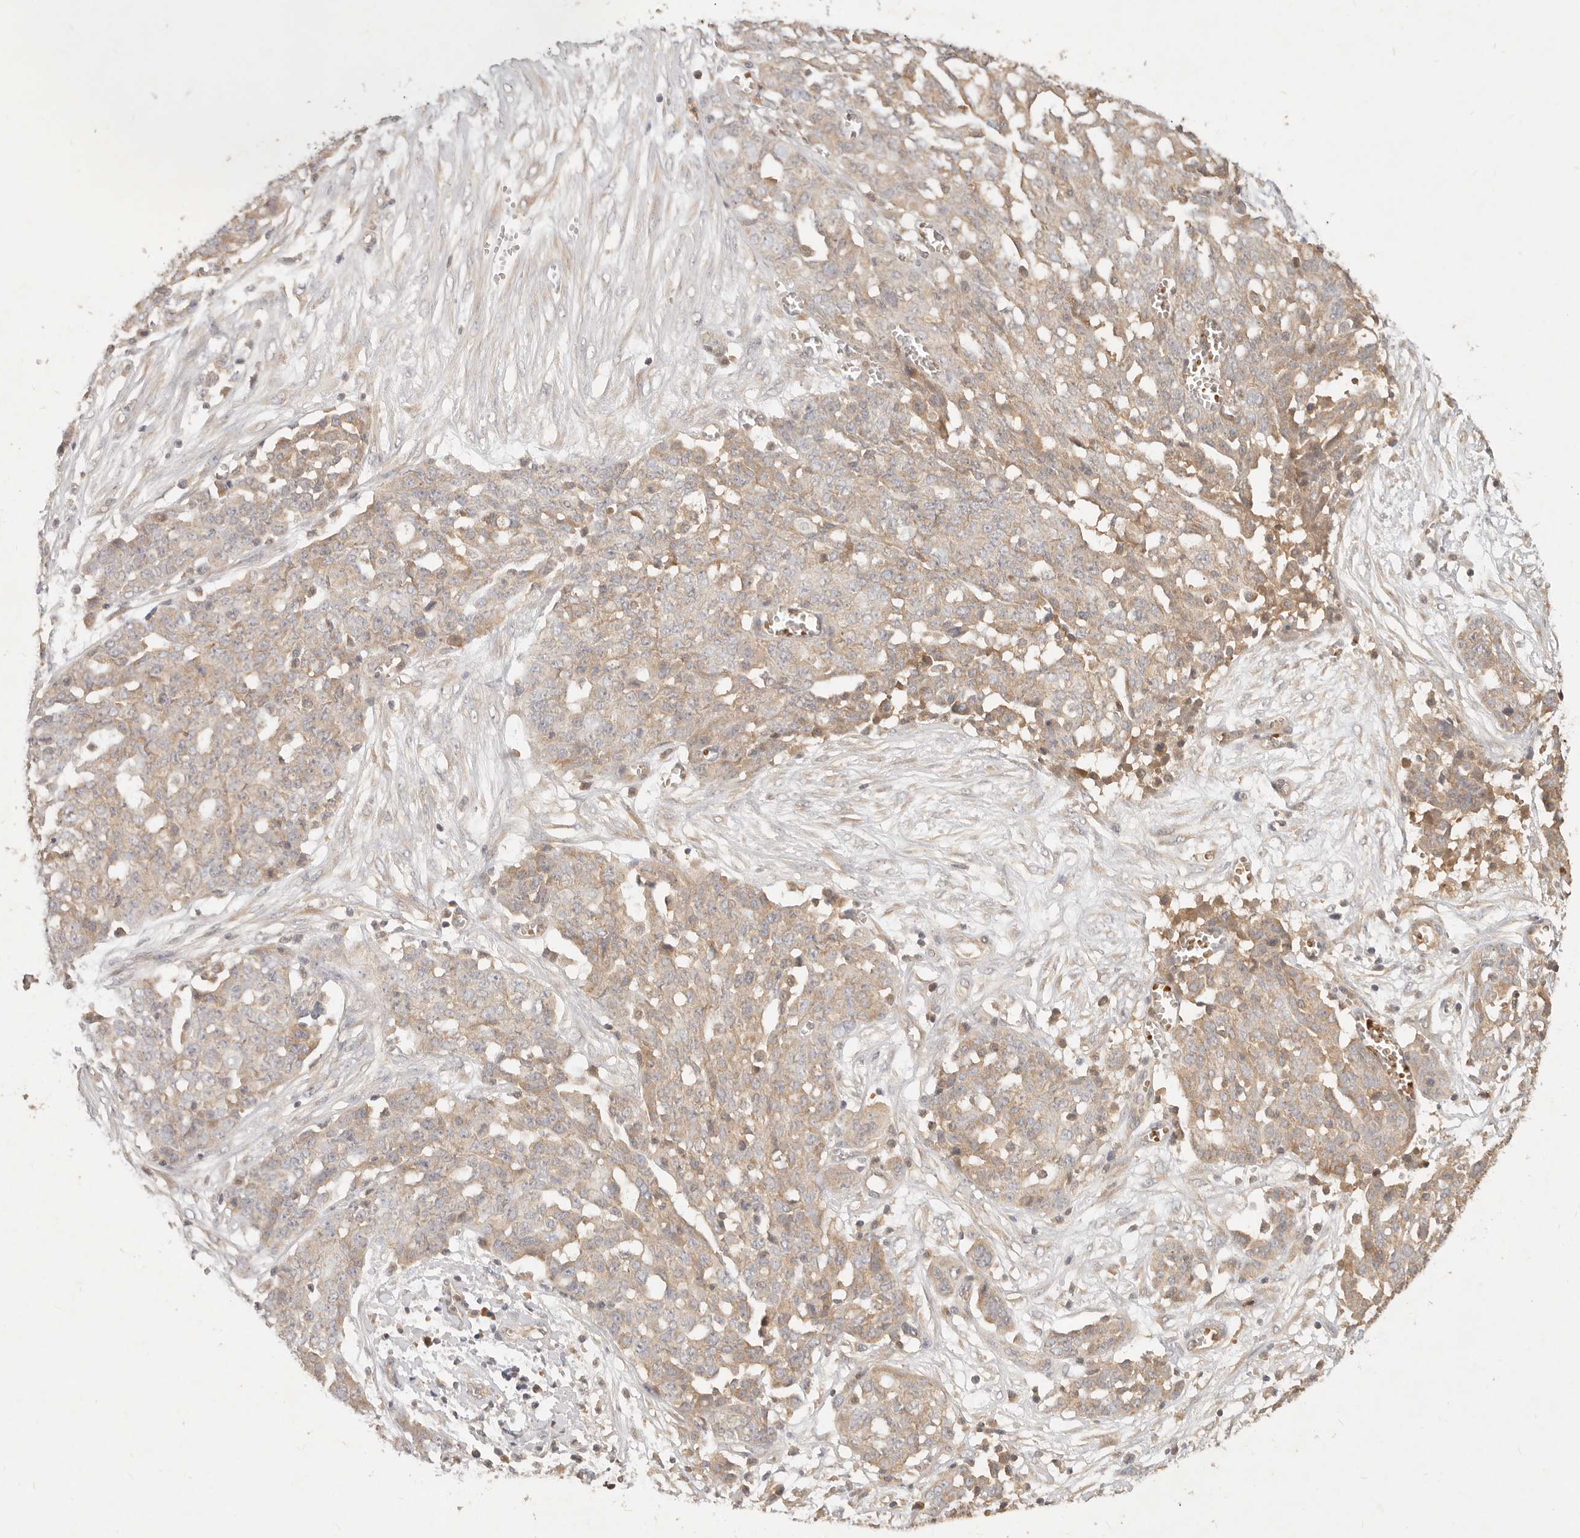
{"staining": {"intensity": "weak", "quantity": "25%-75%", "location": "cytoplasmic/membranous"}, "tissue": "ovarian cancer", "cell_type": "Tumor cells", "image_type": "cancer", "snomed": [{"axis": "morphology", "description": "Cystadenocarcinoma, serous, NOS"}, {"axis": "topography", "description": "Soft tissue"}, {"axis": "topography", "description": "Ovary"}], "caption": "Serous cystadenocarcinoma (ovarian) tissue shows weak cytoplasmic/membranous expression in approximately 25%-75% of tumor cells, visualized by immunohistochemistry.", "gene": "FREM2", "patient": {"sex": "female", "age": 57}}